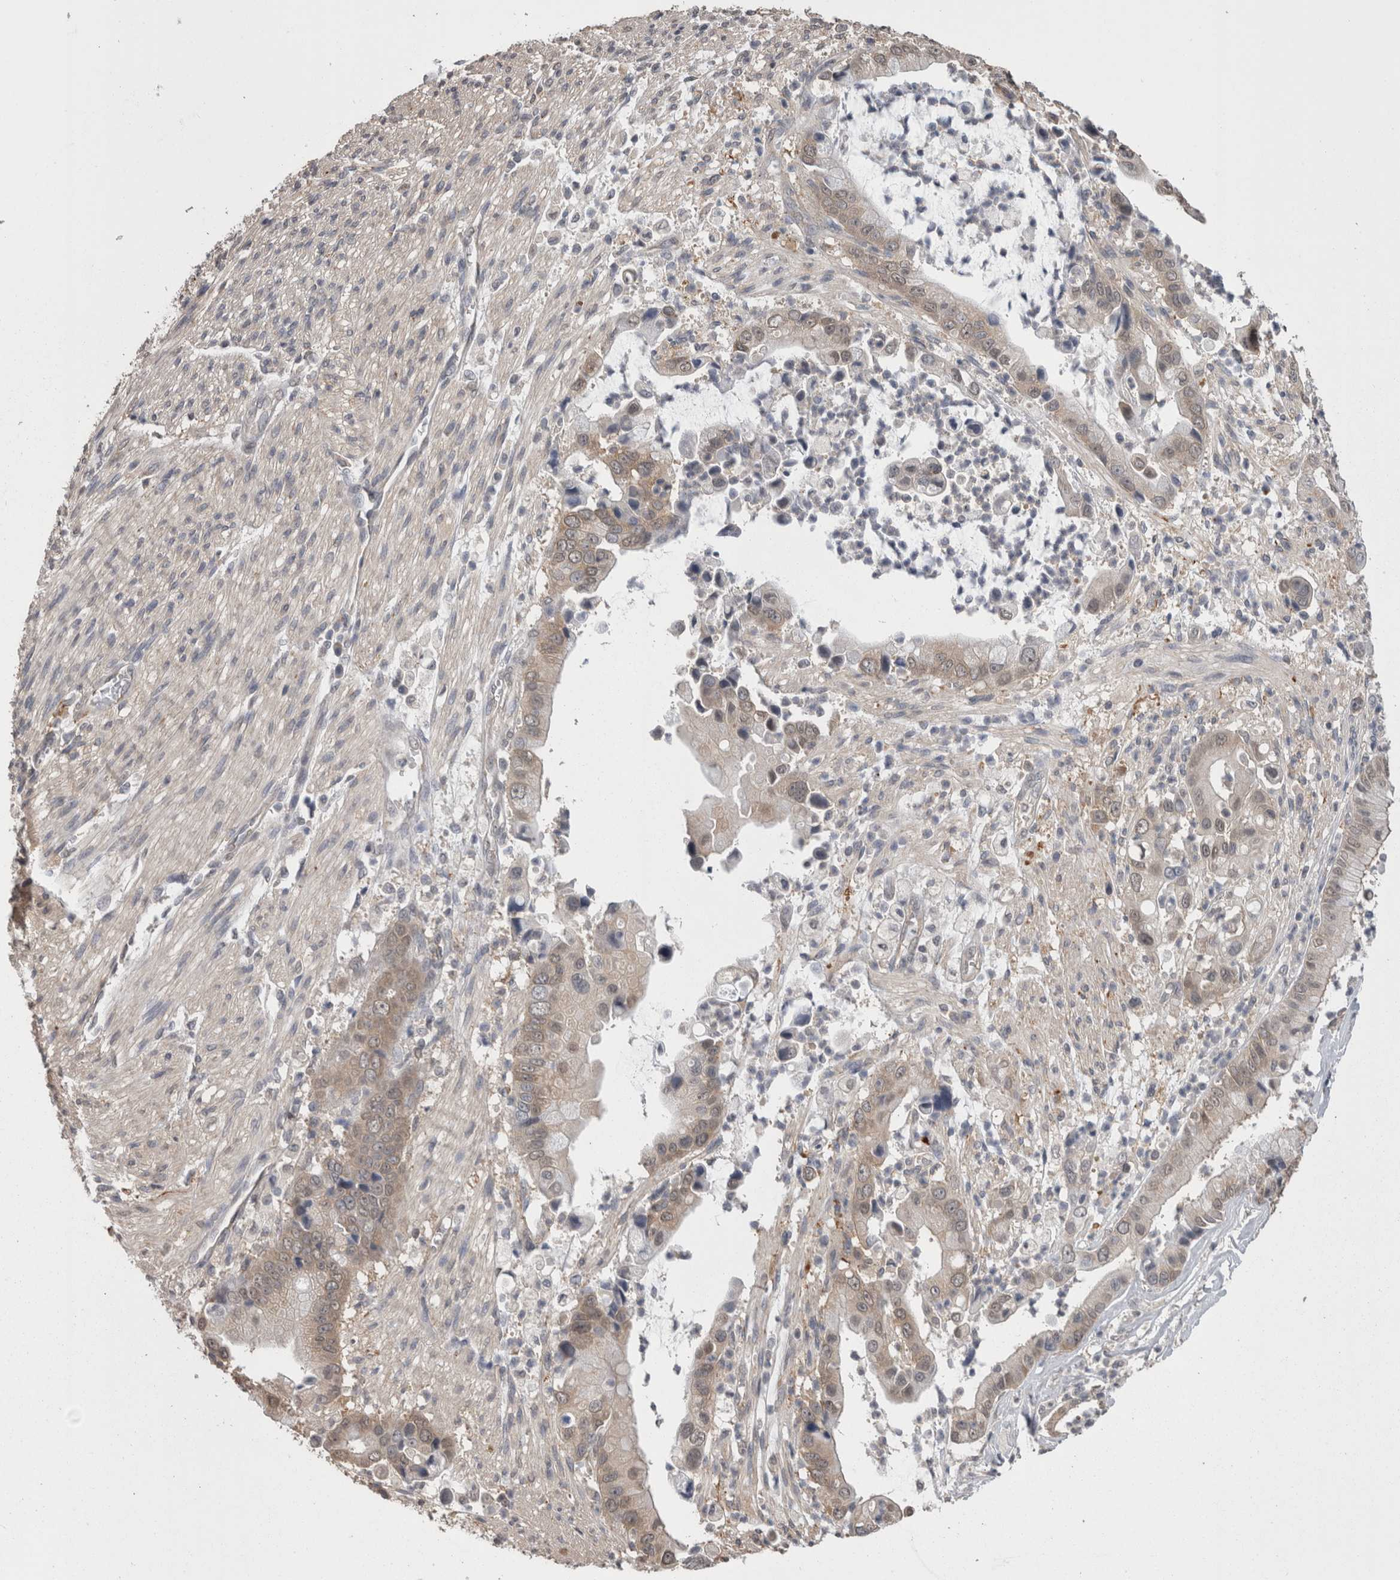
{"staining": {"intensity": "weak", "quantity": ">75%", "location": "cytoplasmic/membranous"}, "tissue": "liver cancer", "cell_type": "Tumor cells", "image_type": "cancer", "snomed": [{"axis": "morphology", "description": "Cholangiocarcinoma"}, {"axis": "topography", "description": "Liver"}], "caption": "Weak cytoplasmic/membranous protein positivity is present in about >75% of tumor cells in liver cancer.", "gene": "DDX6", "patient": {"sex": "female", "age": 54}}